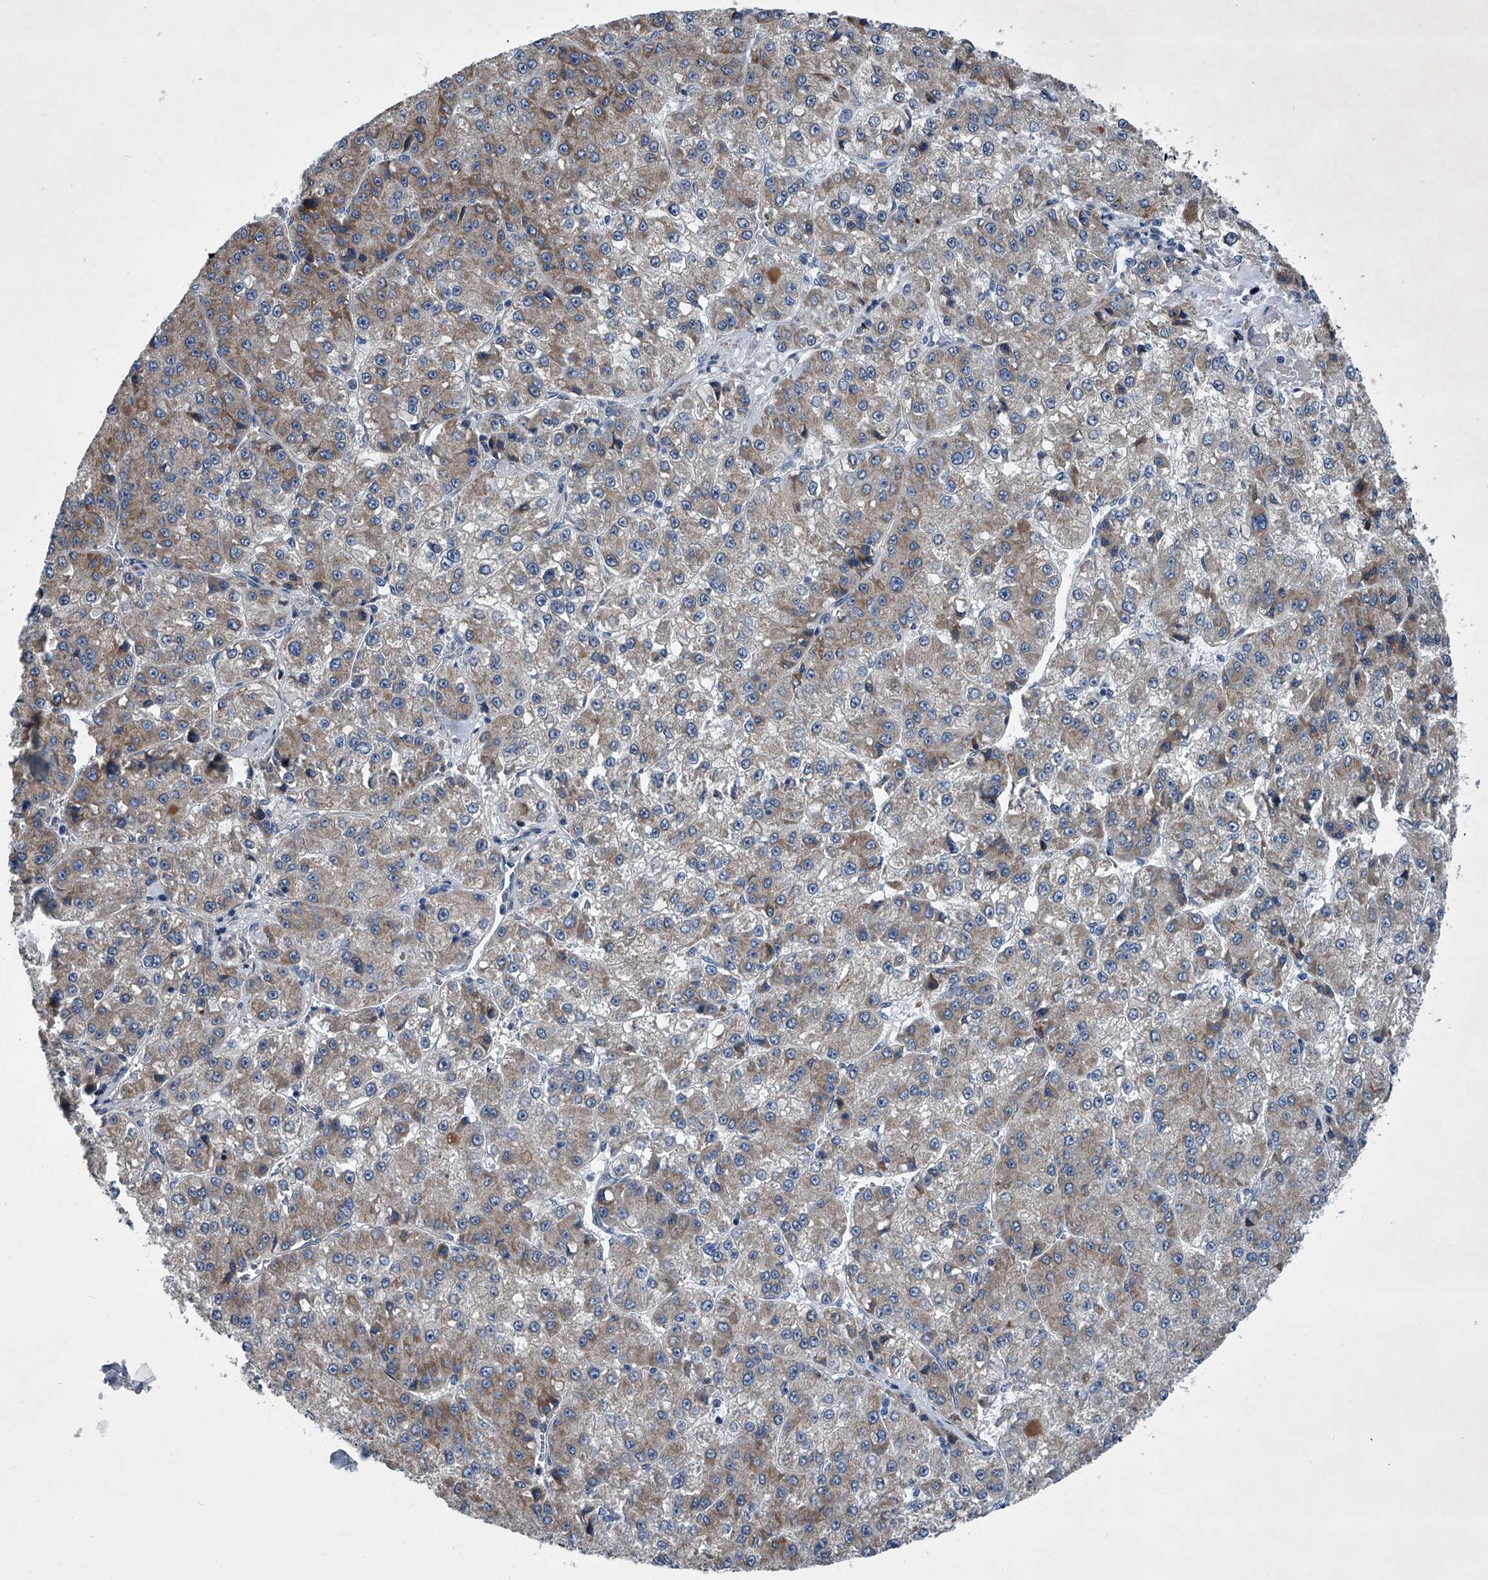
{"staining": {"intensity": "weak", "quantity": "25%-75%", "location": "cytoplasmic/membranous"}, "tissue": "liver cancer", "cell_type": "Tumor cells", "image_type": "cancer", "snomed": [{"axis": "morphology", "description": "Carcinoma, Hepatocellular, NOS"}, {"axis": "topography", "description": "Liver"}], "caption": "Liver cancer (hepatocellular carcinoma) stained with immunohistochemistry (IHC) exhibits weak cytoplasmic/membranous expression in approximately 25%-75% of tumor cells.", "gene": "ABCG1", "patient": {"sex": "female", "age": 73}}